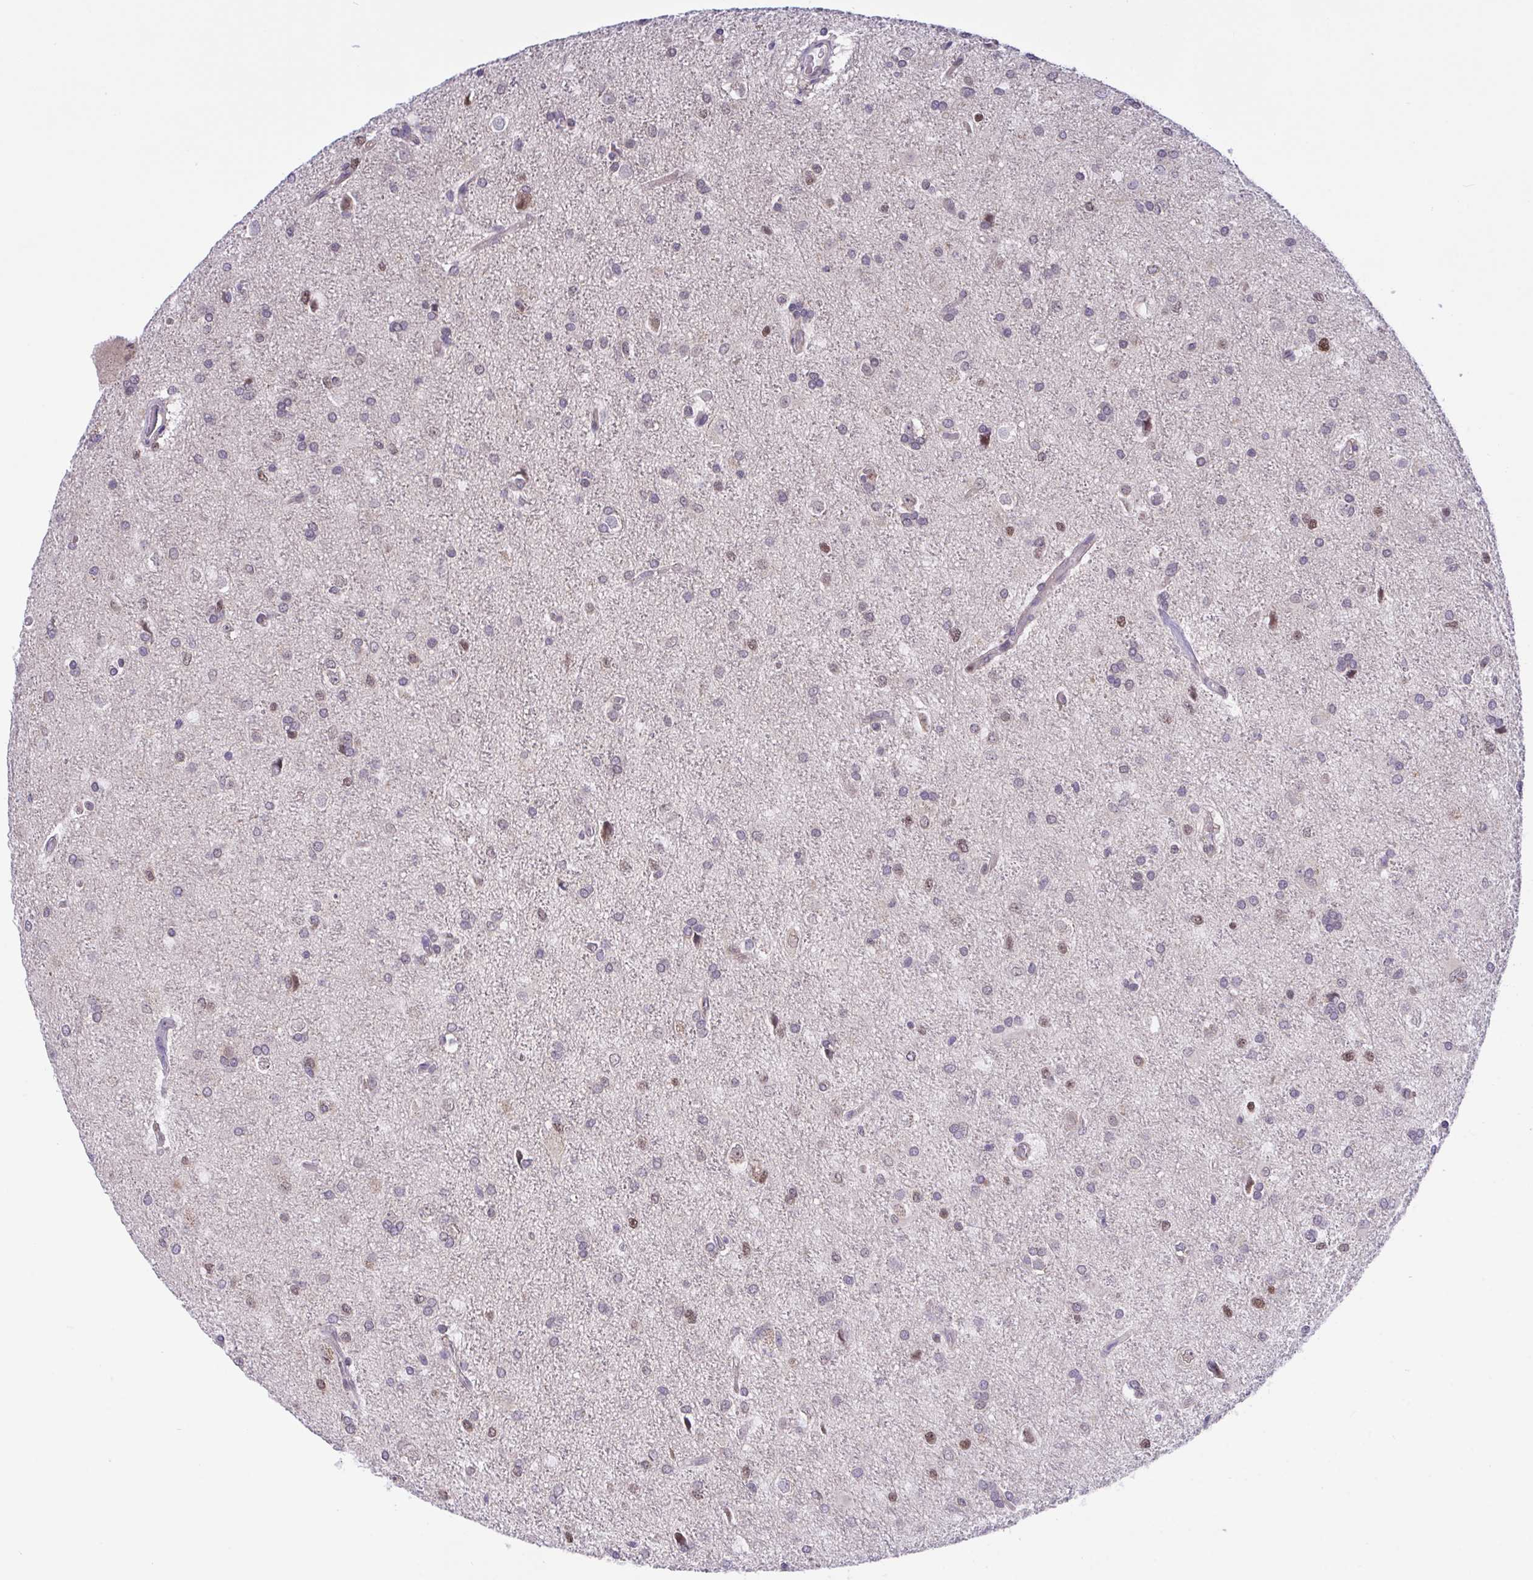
{"staining": {"intensity": "weak", "quantity": "<25%", "location": "nuclear"}, "tissue": "glioma", "cell_type": "Tumor cells", "image_type": "cancer", "snomed": [{"axis": "morphology", "description": "Glioma, malignant, High grade"}, {"axis": "topography", "description": "Brain"}], "caption": "Immunohistochemistry histopathology image of neoplastic tissue: glioma stained with DAB (3,3'-diaminobenzidine) exhibits no significant protein expression in tumor cells.", "gene": "ZNF444", "patient": {"sex": "male", "age": 68}}